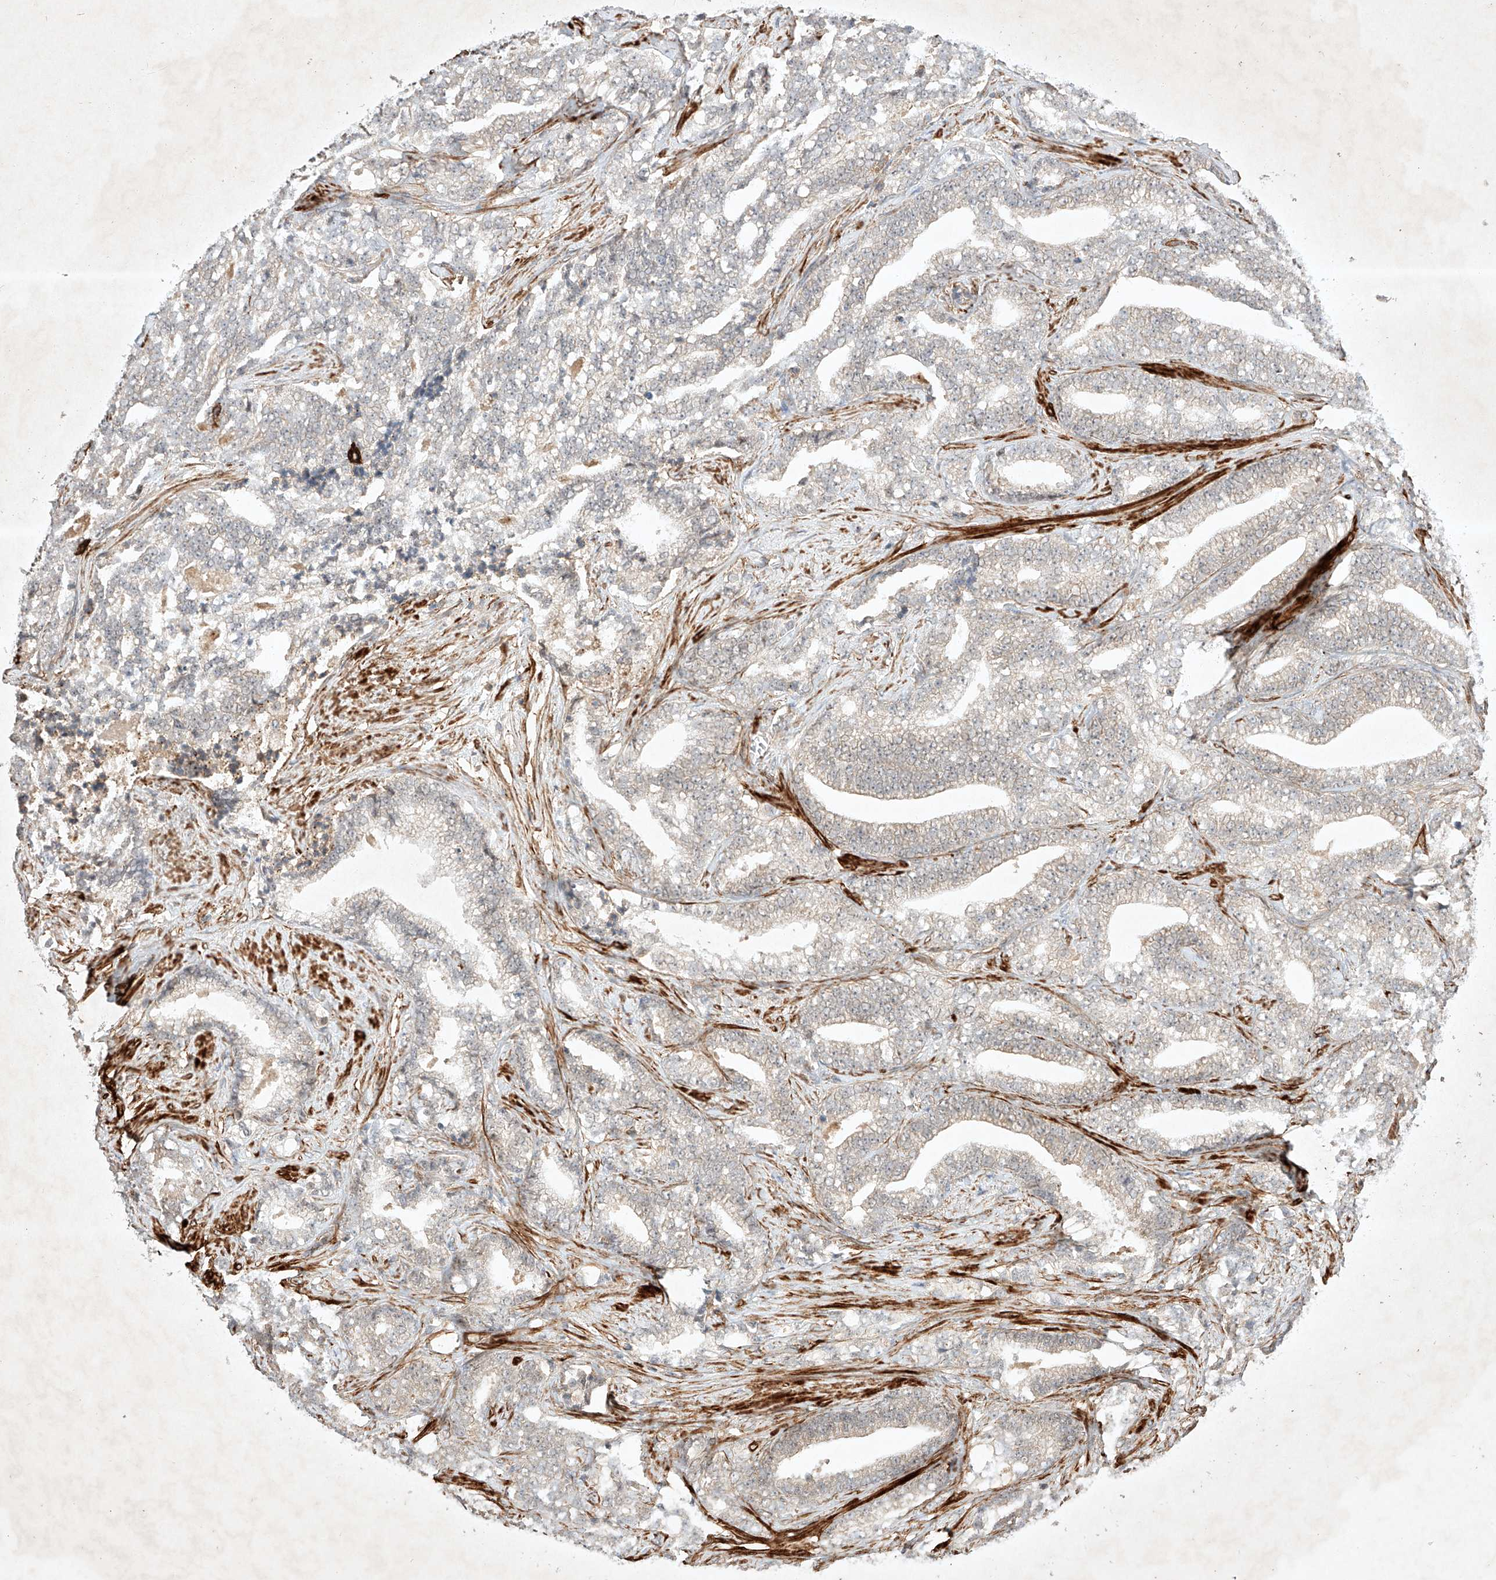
{"staining": {"intensity": "weak", "quantity": "25%-75%", "location": "cytoplasmic/membranous"}, "tissue": "prostate cancer", "cell_type": "Tumor cells", "image_type": "cancer", "snomed": [{"axis": "morphology", "description": "Adenocarcinoma, High grade"}, {"axis": "topography", "description": "Prostate and seminal vesicle, NOS"}], "caption": "High-power microscopy captured an immunohistochemistry (IHC) micrograph of prostate cancer (adenocarcinoma (high-grade)), revealing weak cytoplasmic/membranous expression in about 25%-75% of tumor cells.", "gene": "ARHGAP33", "patient": {"sex": "male", "age": 67}}